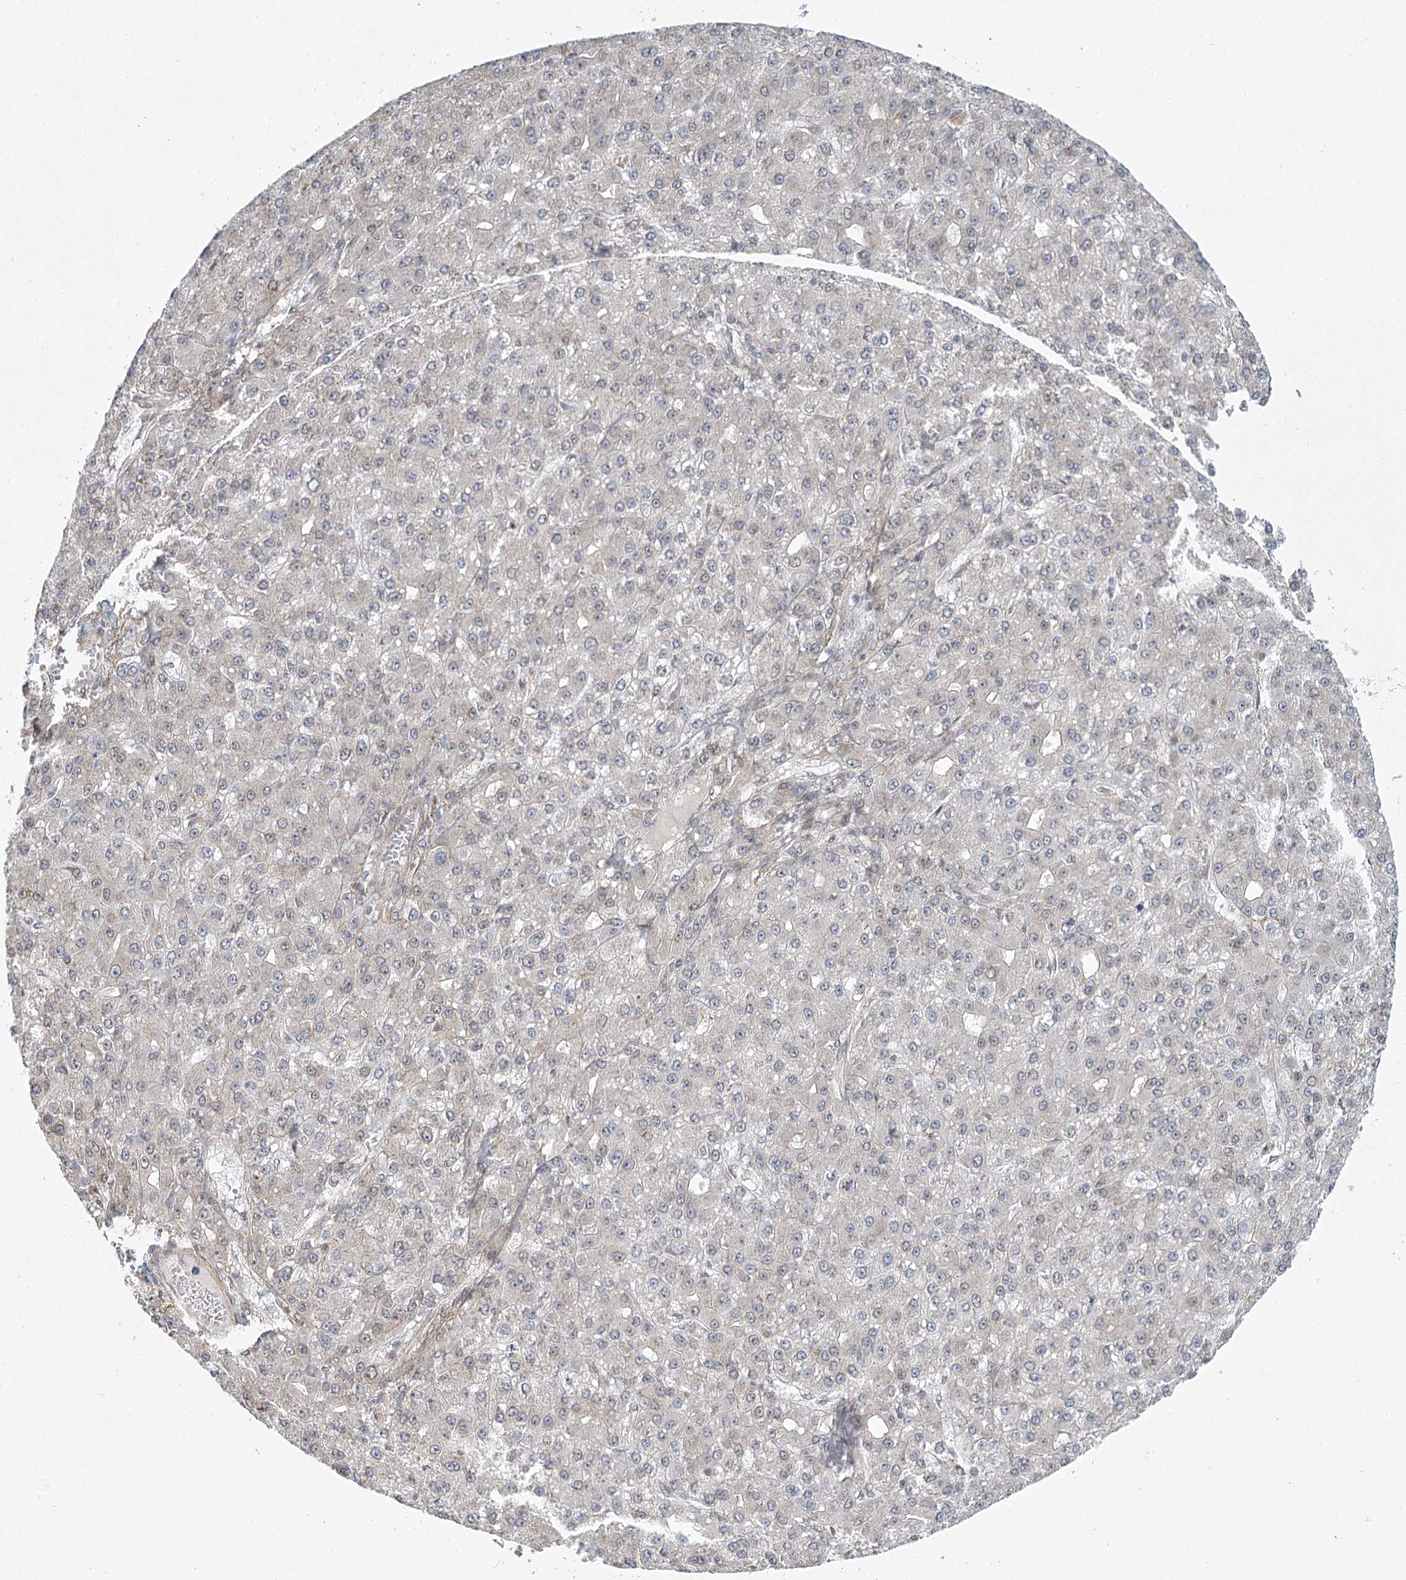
{"staining": {"intensity": "negative", "quantity": "none", "location": "none"}, "tissue": "liver cancer", "cell_type": "Tumor cells", "image_type": "cancer", "snomed": [{"axis": "morphology", "description": "Carcinoma, Hepatocellular, NOS"}, {"axis": "topography", "description": "Liver"}], "caption": "DAB (3,3'-diaminobenzidine) immunohistochemical staining of liver hepatocellular carcinoma reveals no significant staining in tumor cells.", "gene": "MED28", "patient": {"sex": "male", "age": 67}}